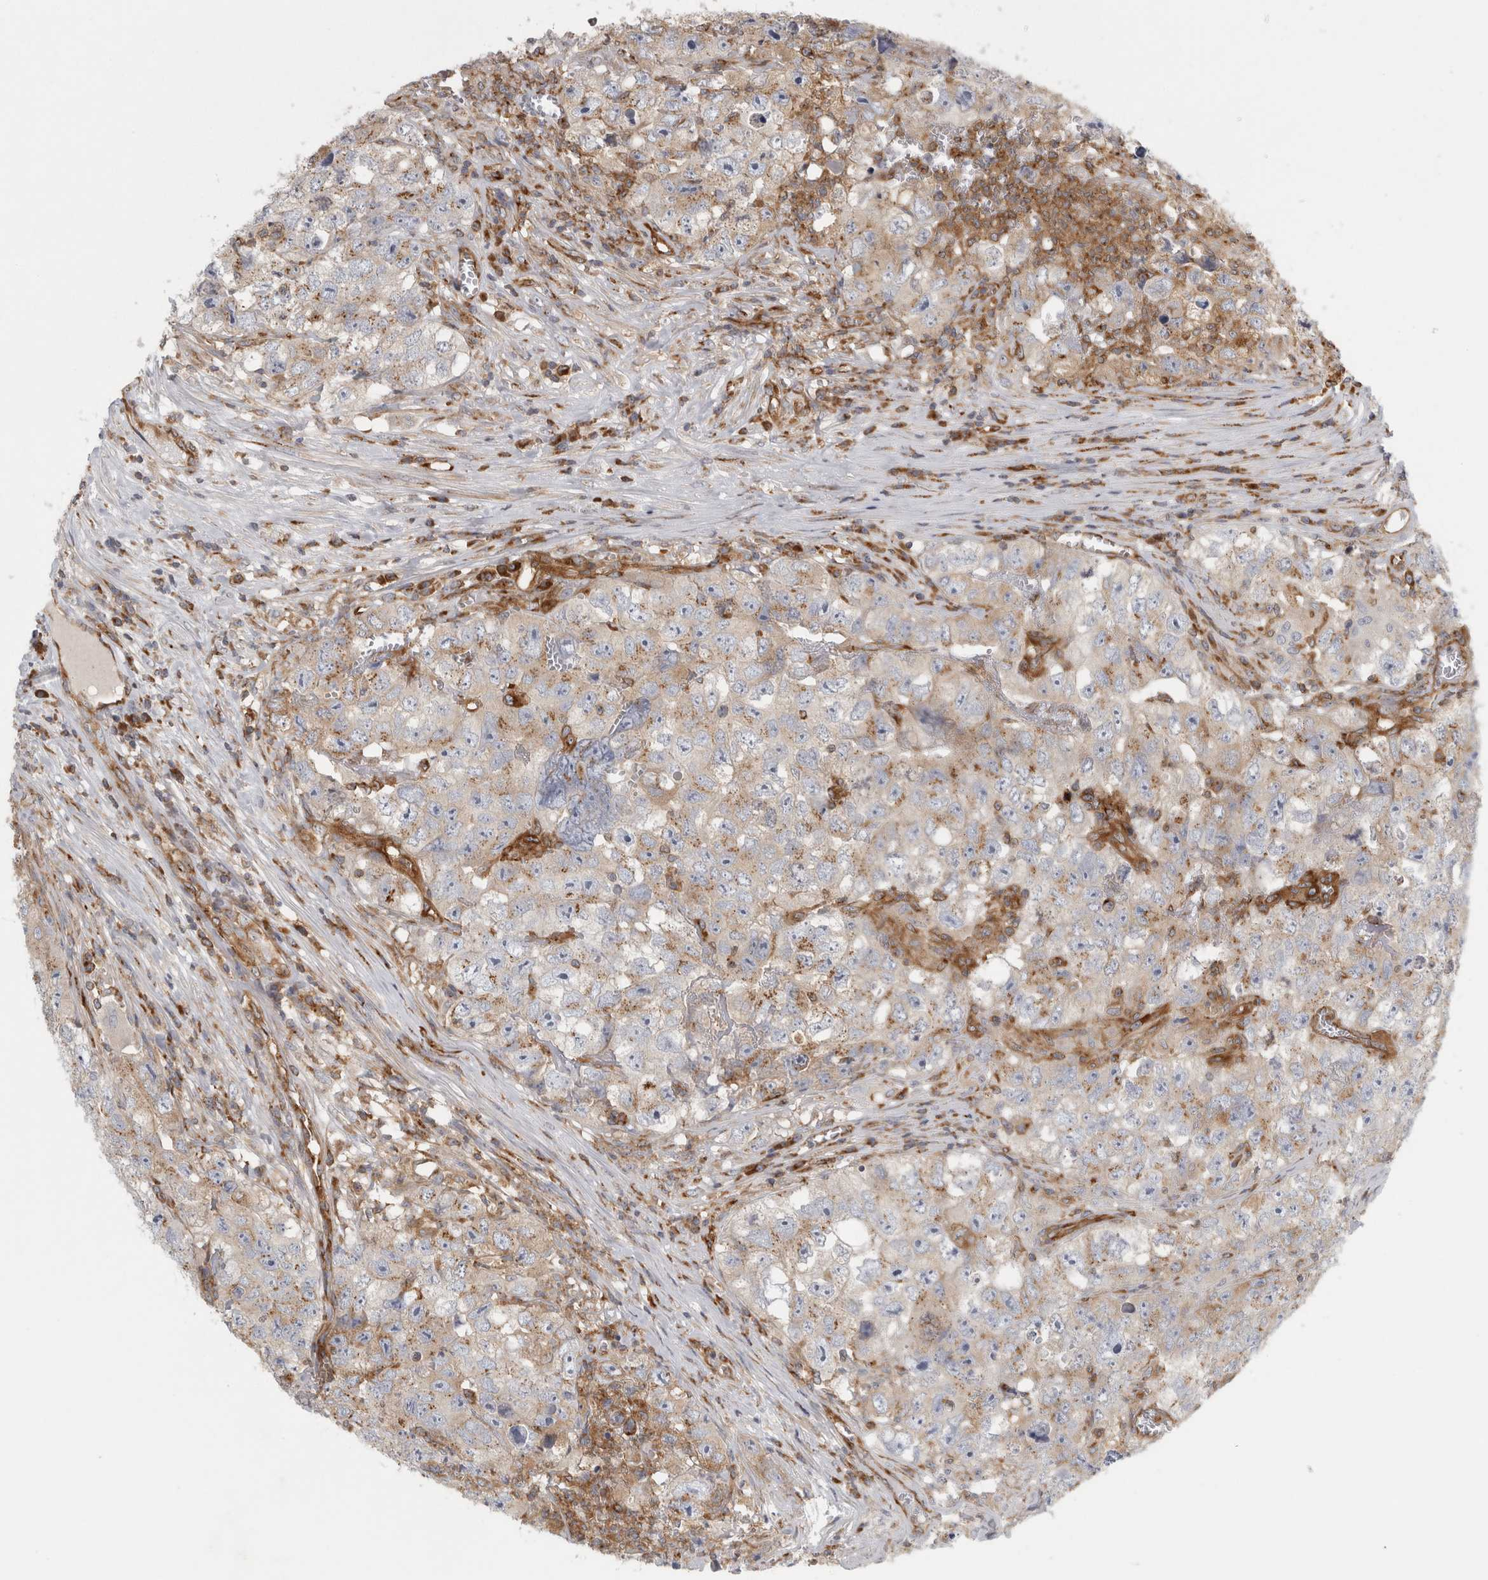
{"staining": {"intensity": "strong", "quantity": "25%-75%", "location": "cytoplasmic/membranous"}, "tissue": "testis cancer", "cell_type": "Tumor cells", "image_type": "cancer", "snomed": [{"axis": "morphology", "description": "Seminoma, NOS"}, {"axis": "morphology", "description": "Carcinoma, Embryonal, NOS"}, {"axis": "topography", "description": "Testis"}], "caption": "Immunohistochemistry histopathology image of human testis seminoma stained for a protein (brown), which demonstrates high levels of strong cytoplasmic/membranous positivity in about 25%-75% of tumor cells.", "gene": "PEX6", "patient": {"sex": "male", "age": 43}}